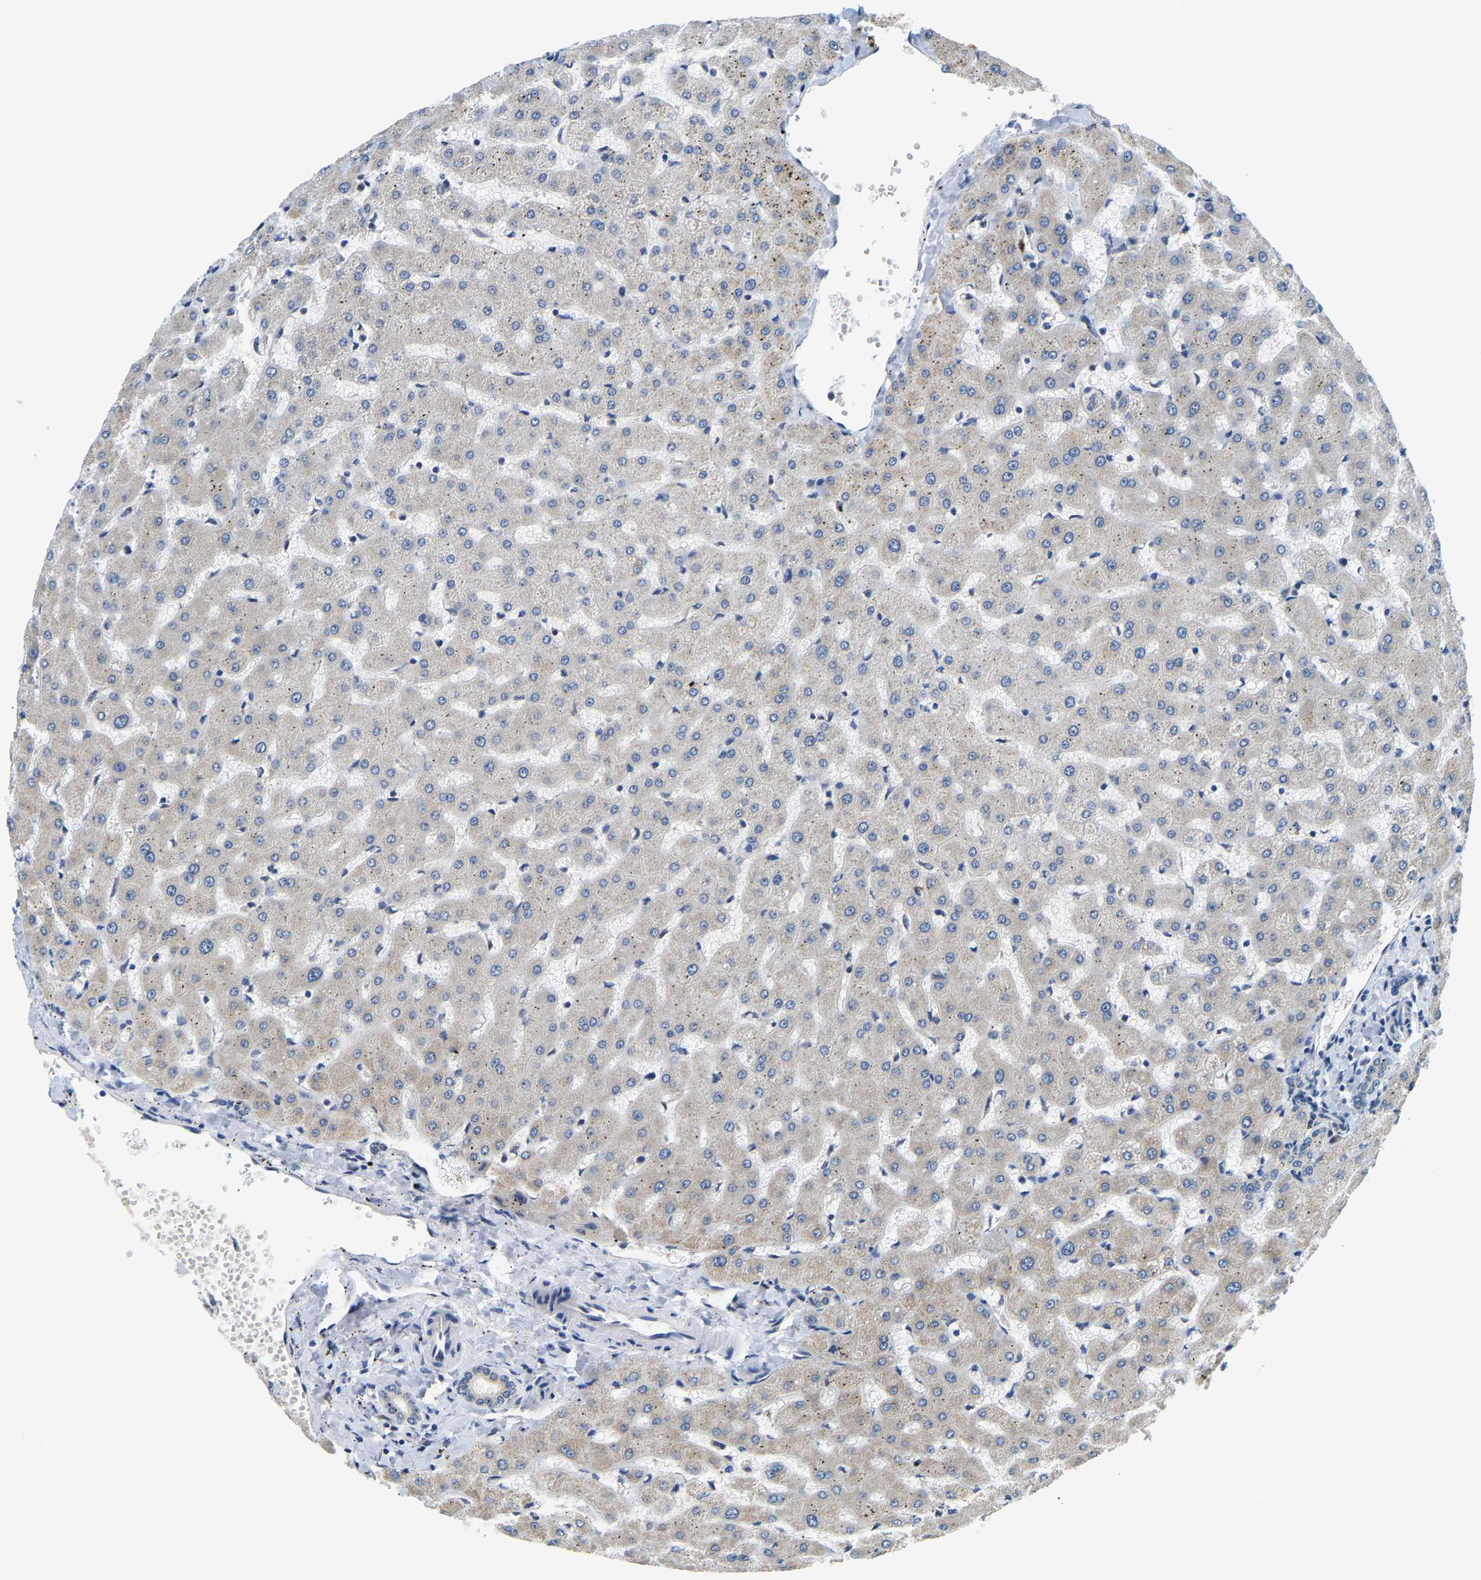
{"staining": {"intensity": "negative", "quantity": "none", "location": "none"}, "tissue": "liver", "cell_type": "Cholangiocytes", "image_type": "normal", "snomed": [{"axis": "morphology", "description": "Normal tissue, NOS"}, {"axis": "topography", "description": "Liver"}], "caption": "Micrograph shows no protein staining in cholangiocytes of normal liver. The staining was performed using DAB to visualize the protein expression in brown, while the nuclei were stained in blue with hematoxylin (Magnification: 20x).", "gene": "ARHGEF12", "patient": {"sex": "female", "age": 63}}